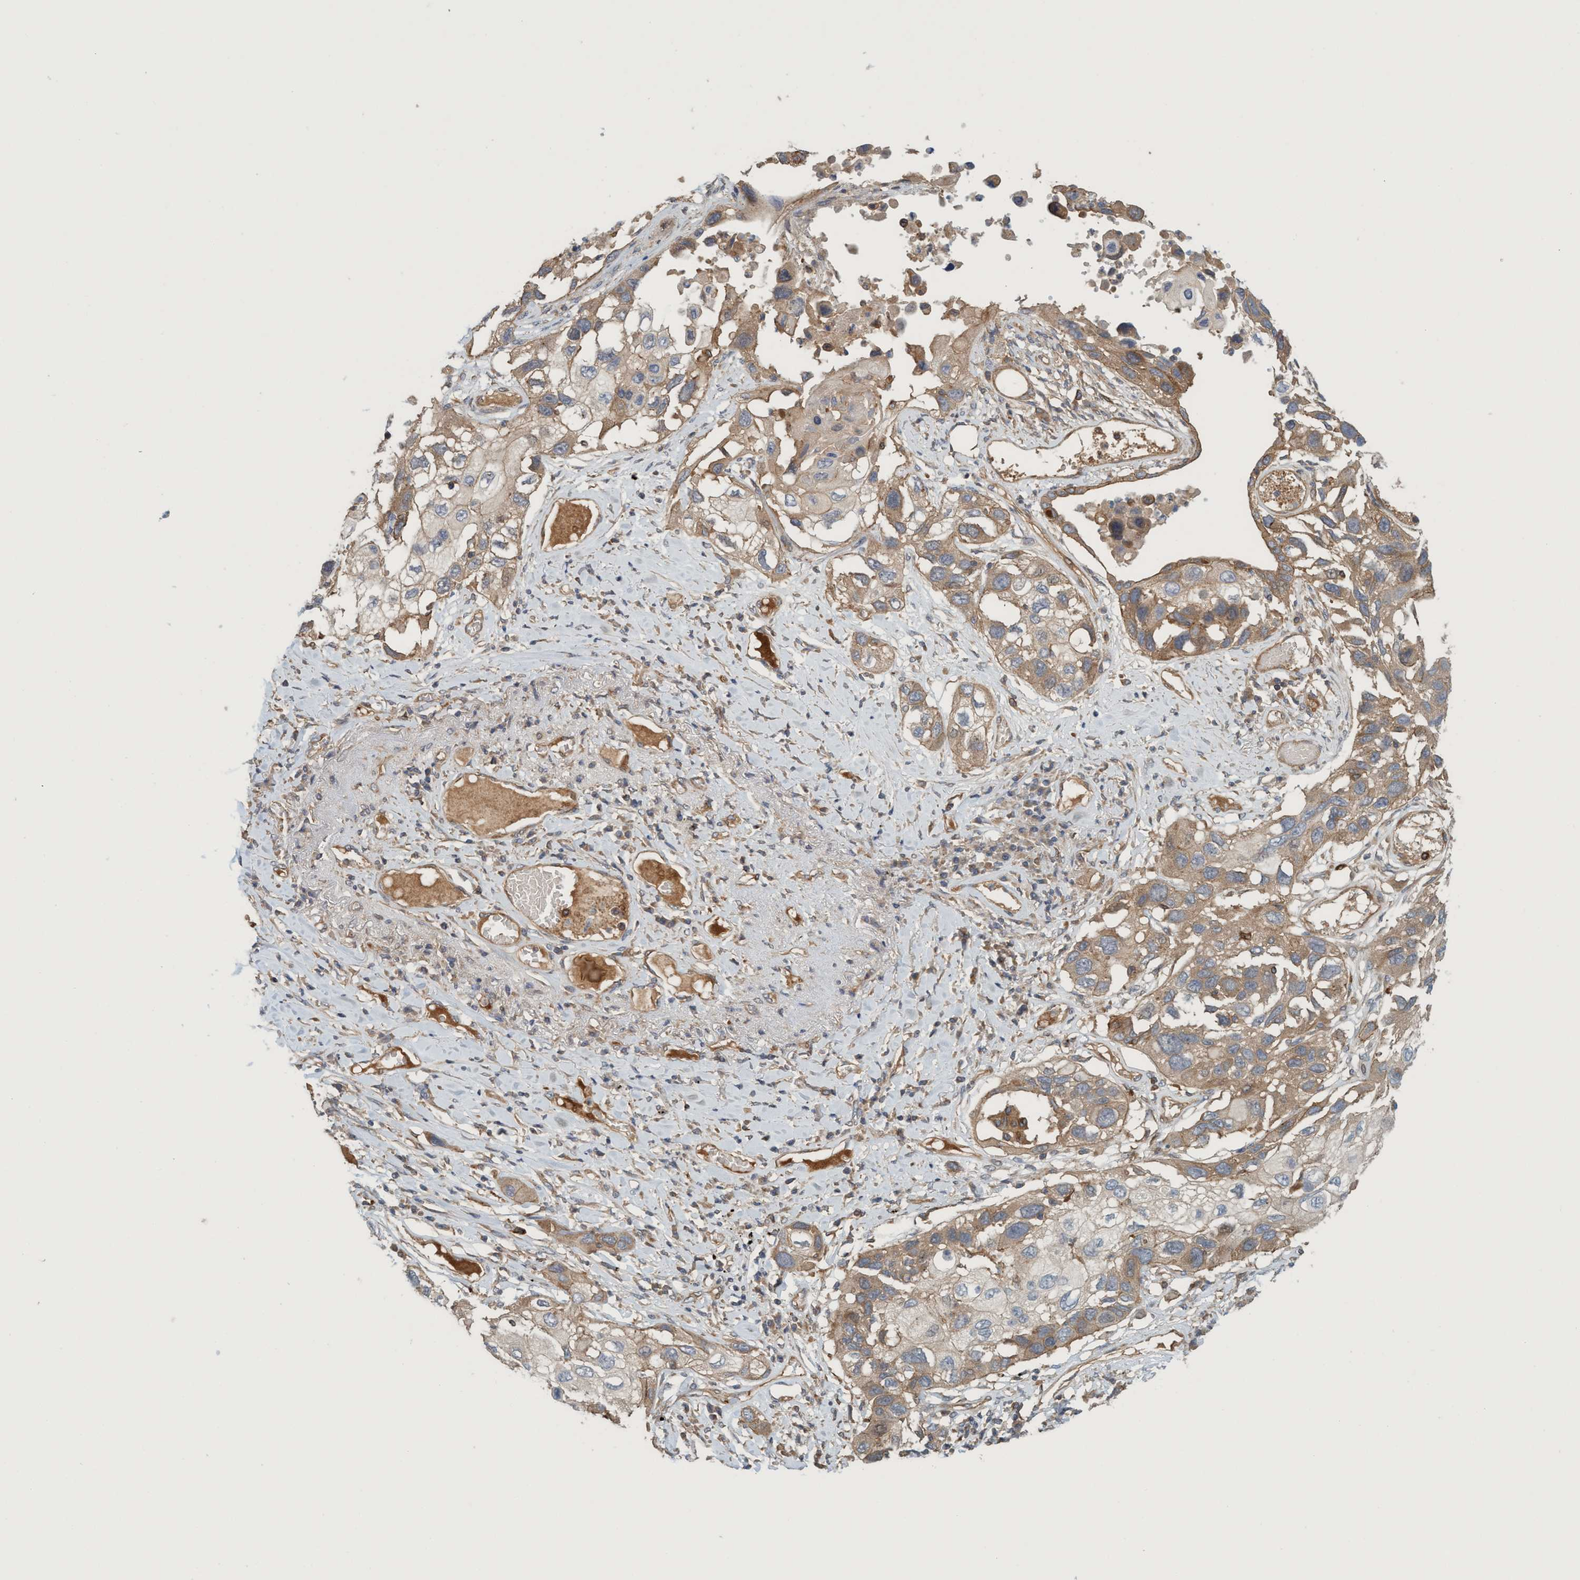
{"staining": {"intensity": "moderate", "quantity": ">75%", "location": "cytoplasmic/membranous"}, "tissue": "lung cancer", "cell_type": "Tumor cells", "image_type": "cancer", "snomed": [{"axis": "morphology", "description": "Squamous cell carcinoma, NOS"}, {"axis": "topography", "description": "Lung"}], "caption": "Squamous cell carcinoma (lung) stained with a brown dye exhibits moderate cytoplasmic/membranous positive expression in approximately >75% of tumor cells.", "gene": "SPECC1", "patient": {"sex": "male", "age": 71}}